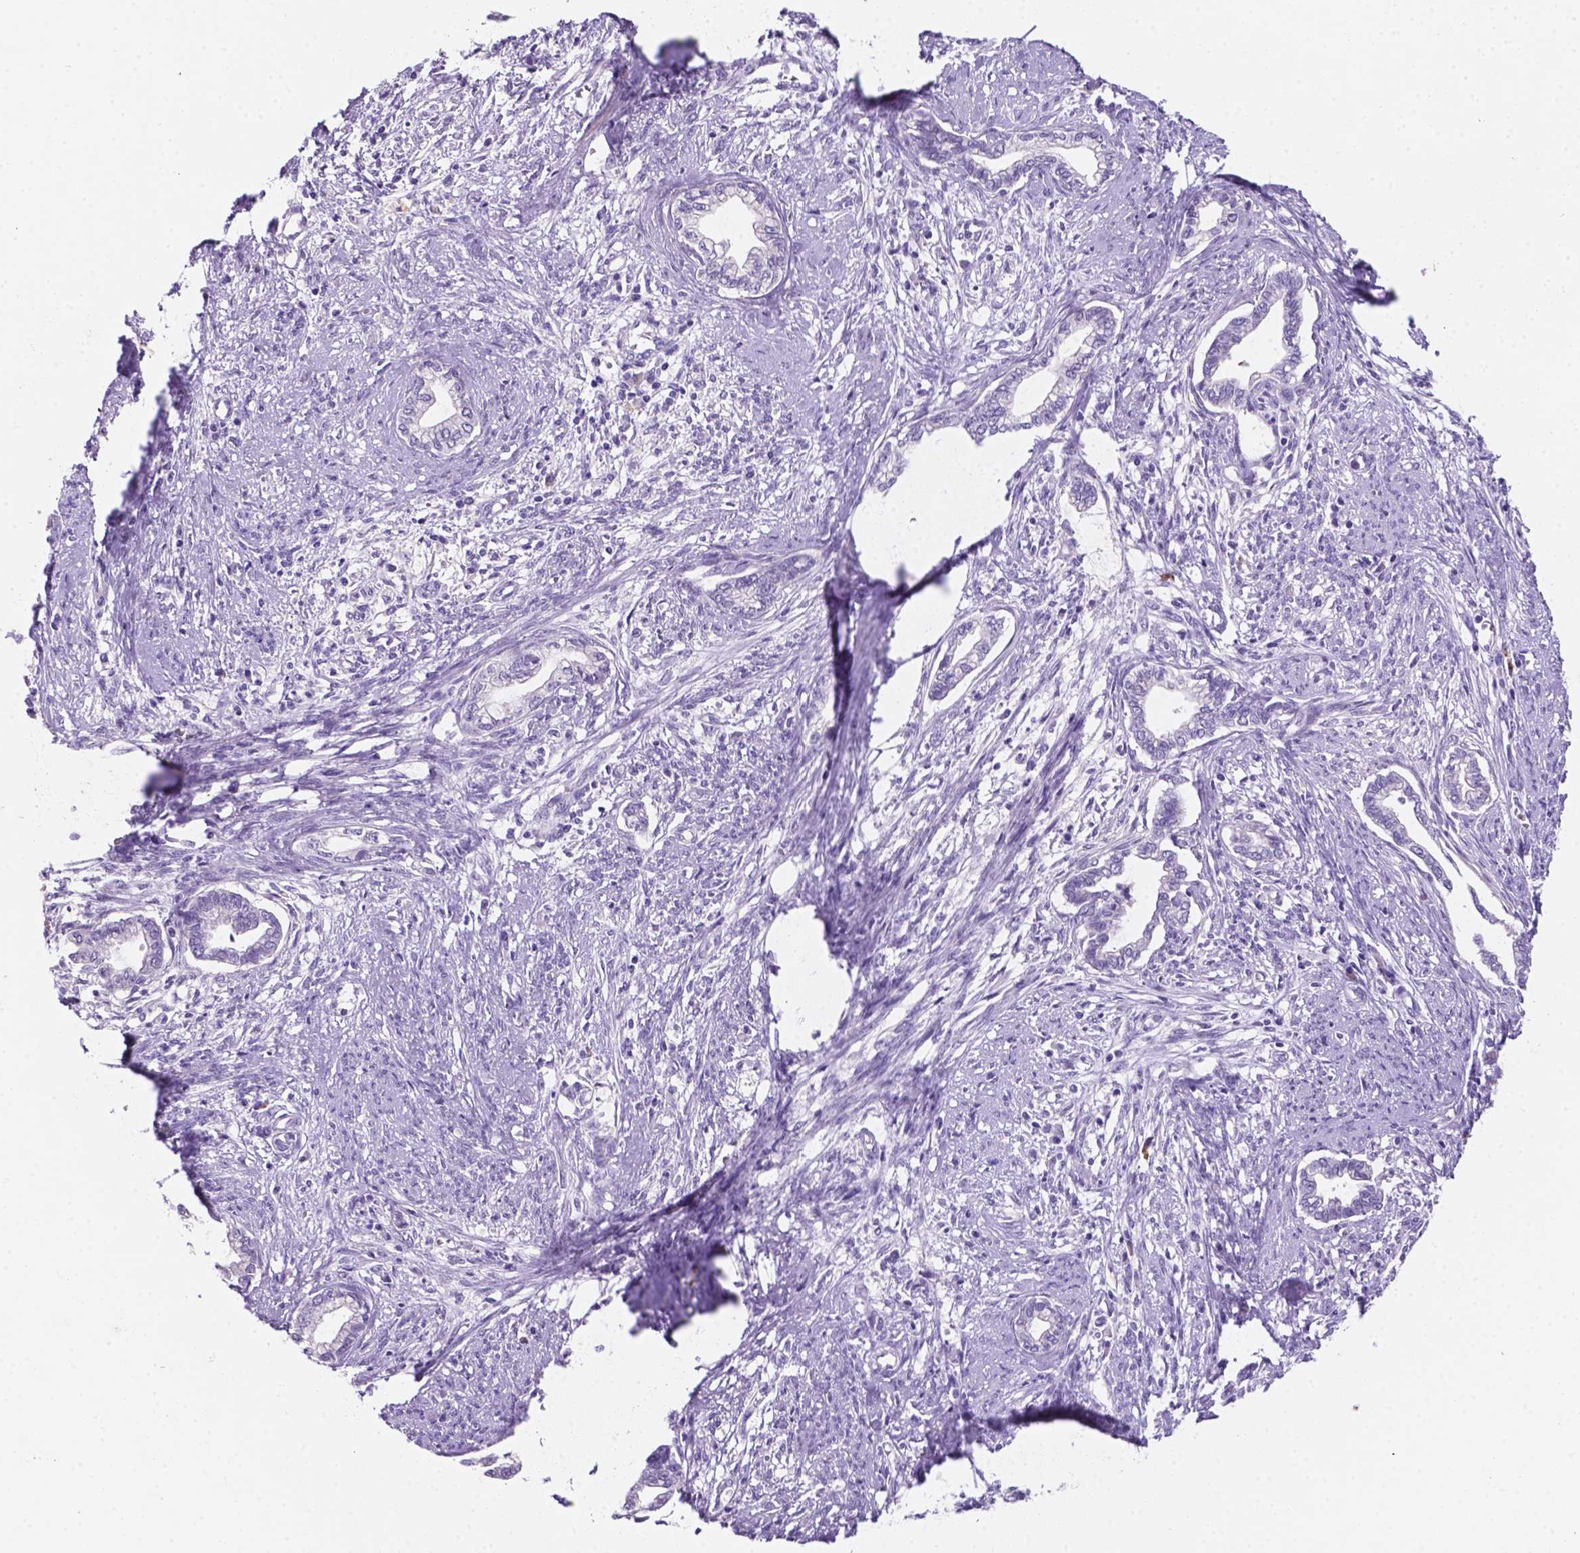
{"staining": {"intensity": "negative", "quantity": "none", "location": "none"}, "tissue": "cervical cancer", "cell_type": "Tumor cells", "image_type": "cancer", "snomed": [{"axis": "morphology", "description": "Adenocarcinoma, NOS"}, {"axis": "topography", "description": "Cervix"}], "caption": "Immunohistochemical staining of cervical cancer reveals no significant expression in tumor cells.", "gene": "EBLN2", "patient": {"sex": "female", "age": 62}}